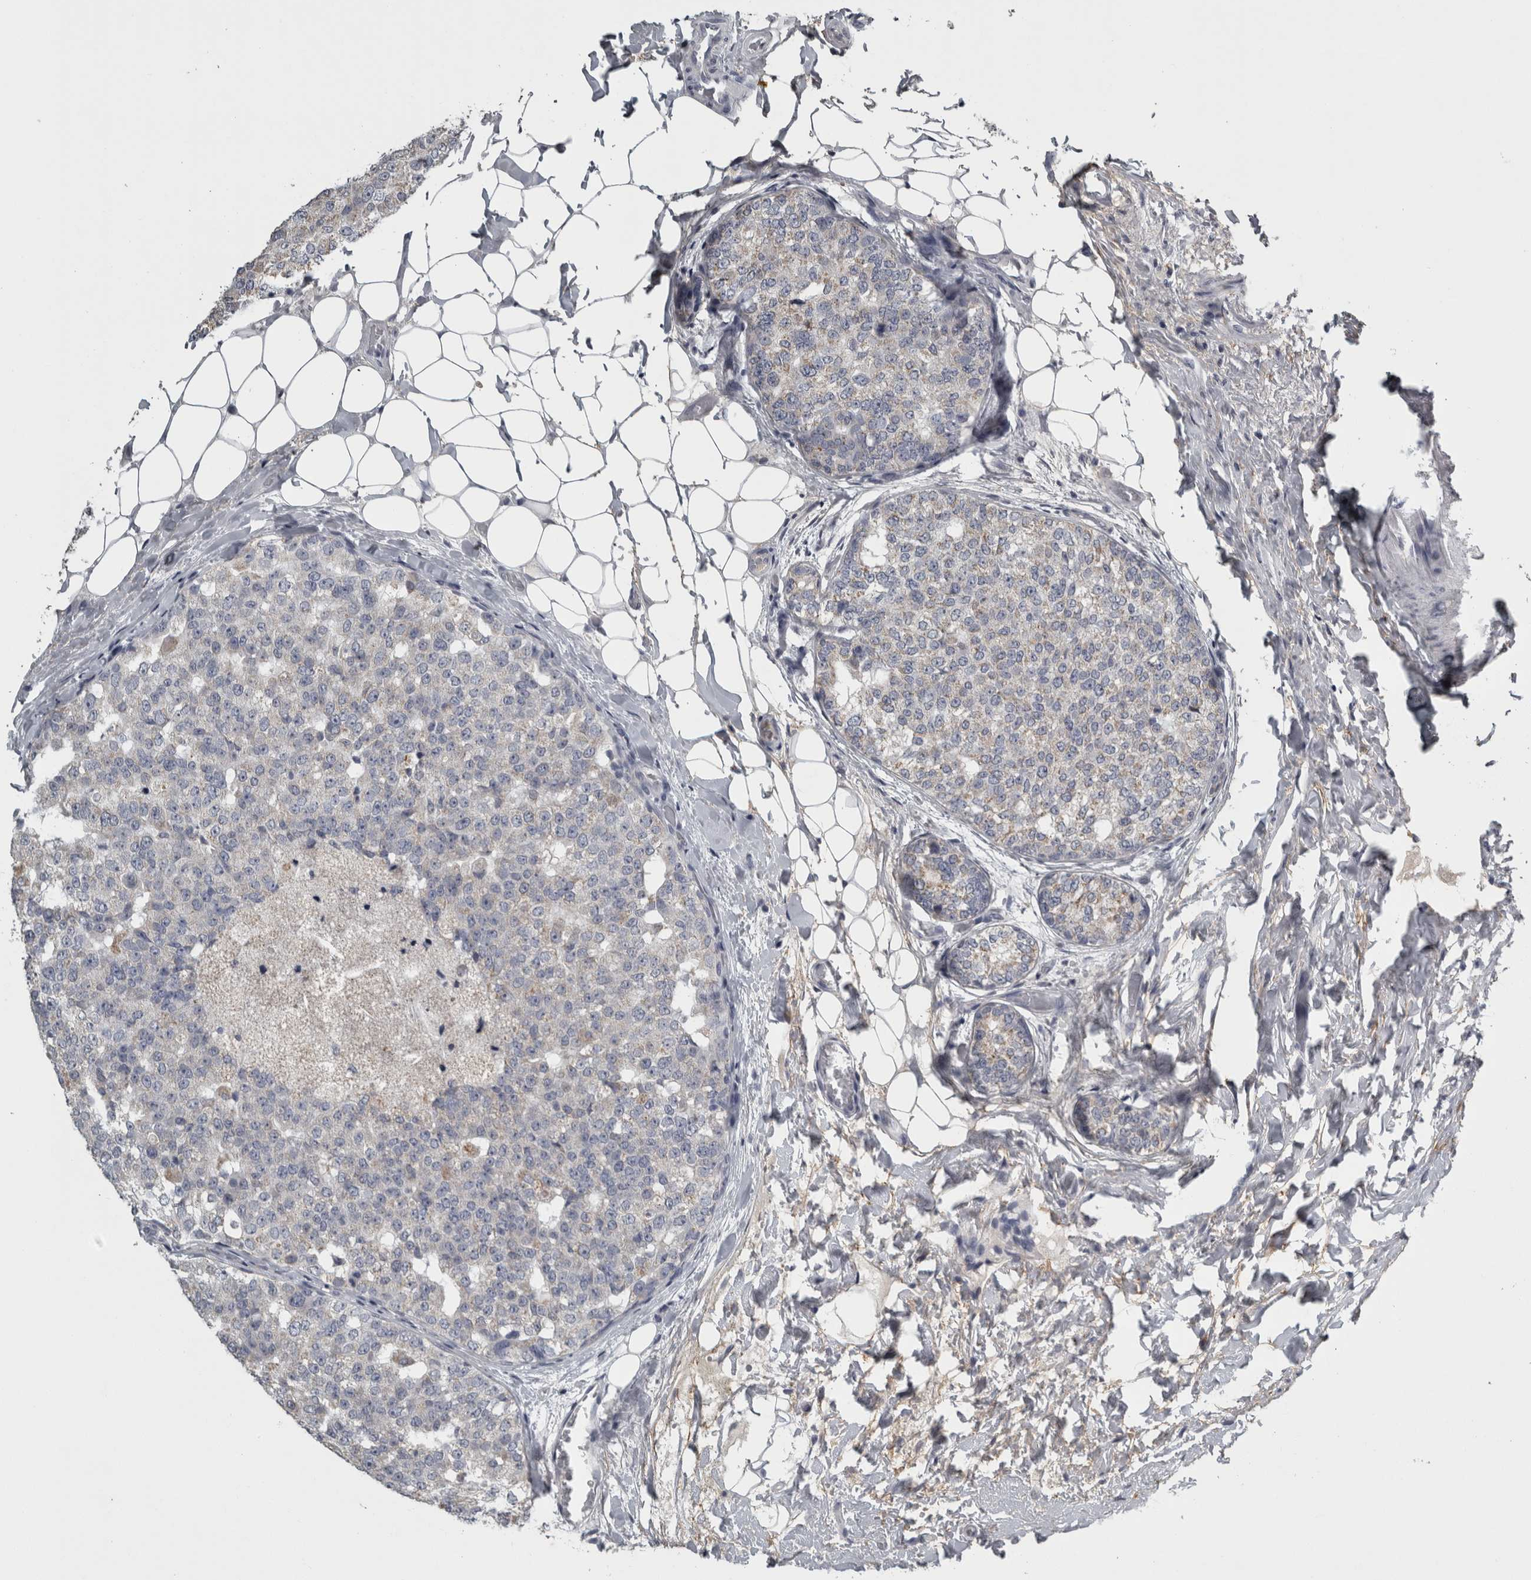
{"staining": {"intensity": "weak", "quantity": "<25%", "location": "cytoplasmic/membranous"}, "tissue": "breast cancer", "cell_type": "Tumor cells", "image_type": "cancer", "snomed": [{"axis": "morphology", "description": "Normal tissue, NOS"}, {"axis": "morphology", "description": "Duct carcinoma"}, {"axis": "topography", "description": "Breast"}], "caption": "High power microscopy photomicrograph of an IHC micrograph of breast cancer (invasive ductal carcinoma), revealing no significant staining in tumor cells. Brightfield microscopy of immunohistochemistry stained with DAB (brown) and hematoxylin (blue), captured at high magnification.", "gene": "FRK", "patient": {"sex": "female", "age": 43}}